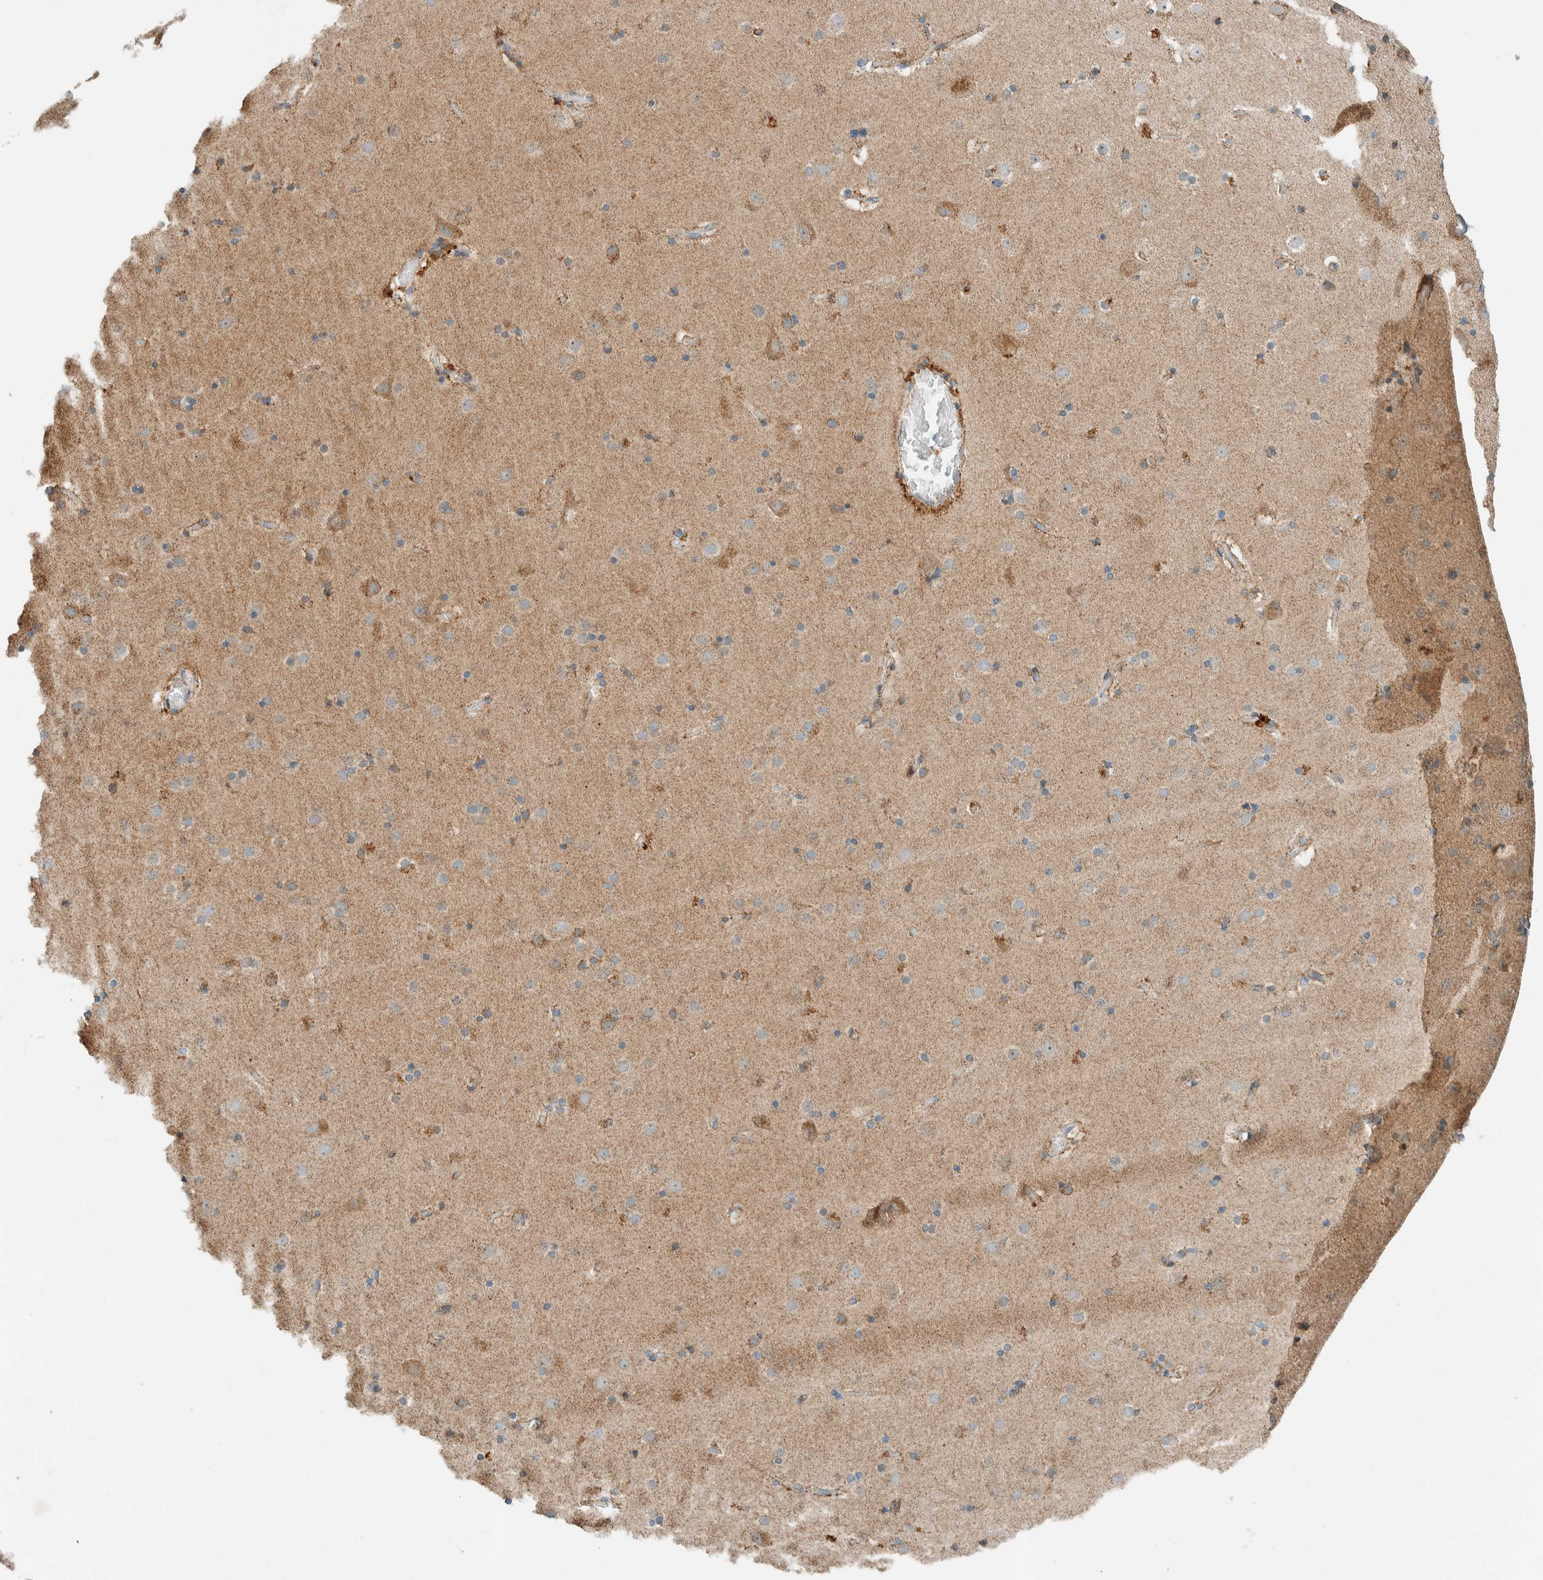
{"staining": {"intensity": "moderate", "quantity": ">75%", "location": "cytoplasmic/membranous"}, "tissue": "cerebral cortex", "cell_type": "Endothelial cells", "image_type": "normal", "snomed": [{"axis": "morphology", "description": "Normal tissue, NOS"}, {"axis": "topography", "description": "Cerebral cortex"}], "caption": "Human cerebral cortex stained for a protein (brown) reveals moderate cytoplasmic/membranous positive staining in about >75% of endothelial cells.", "gene": "SPAG5", "patient": {"sex": "male", "age": 57}}